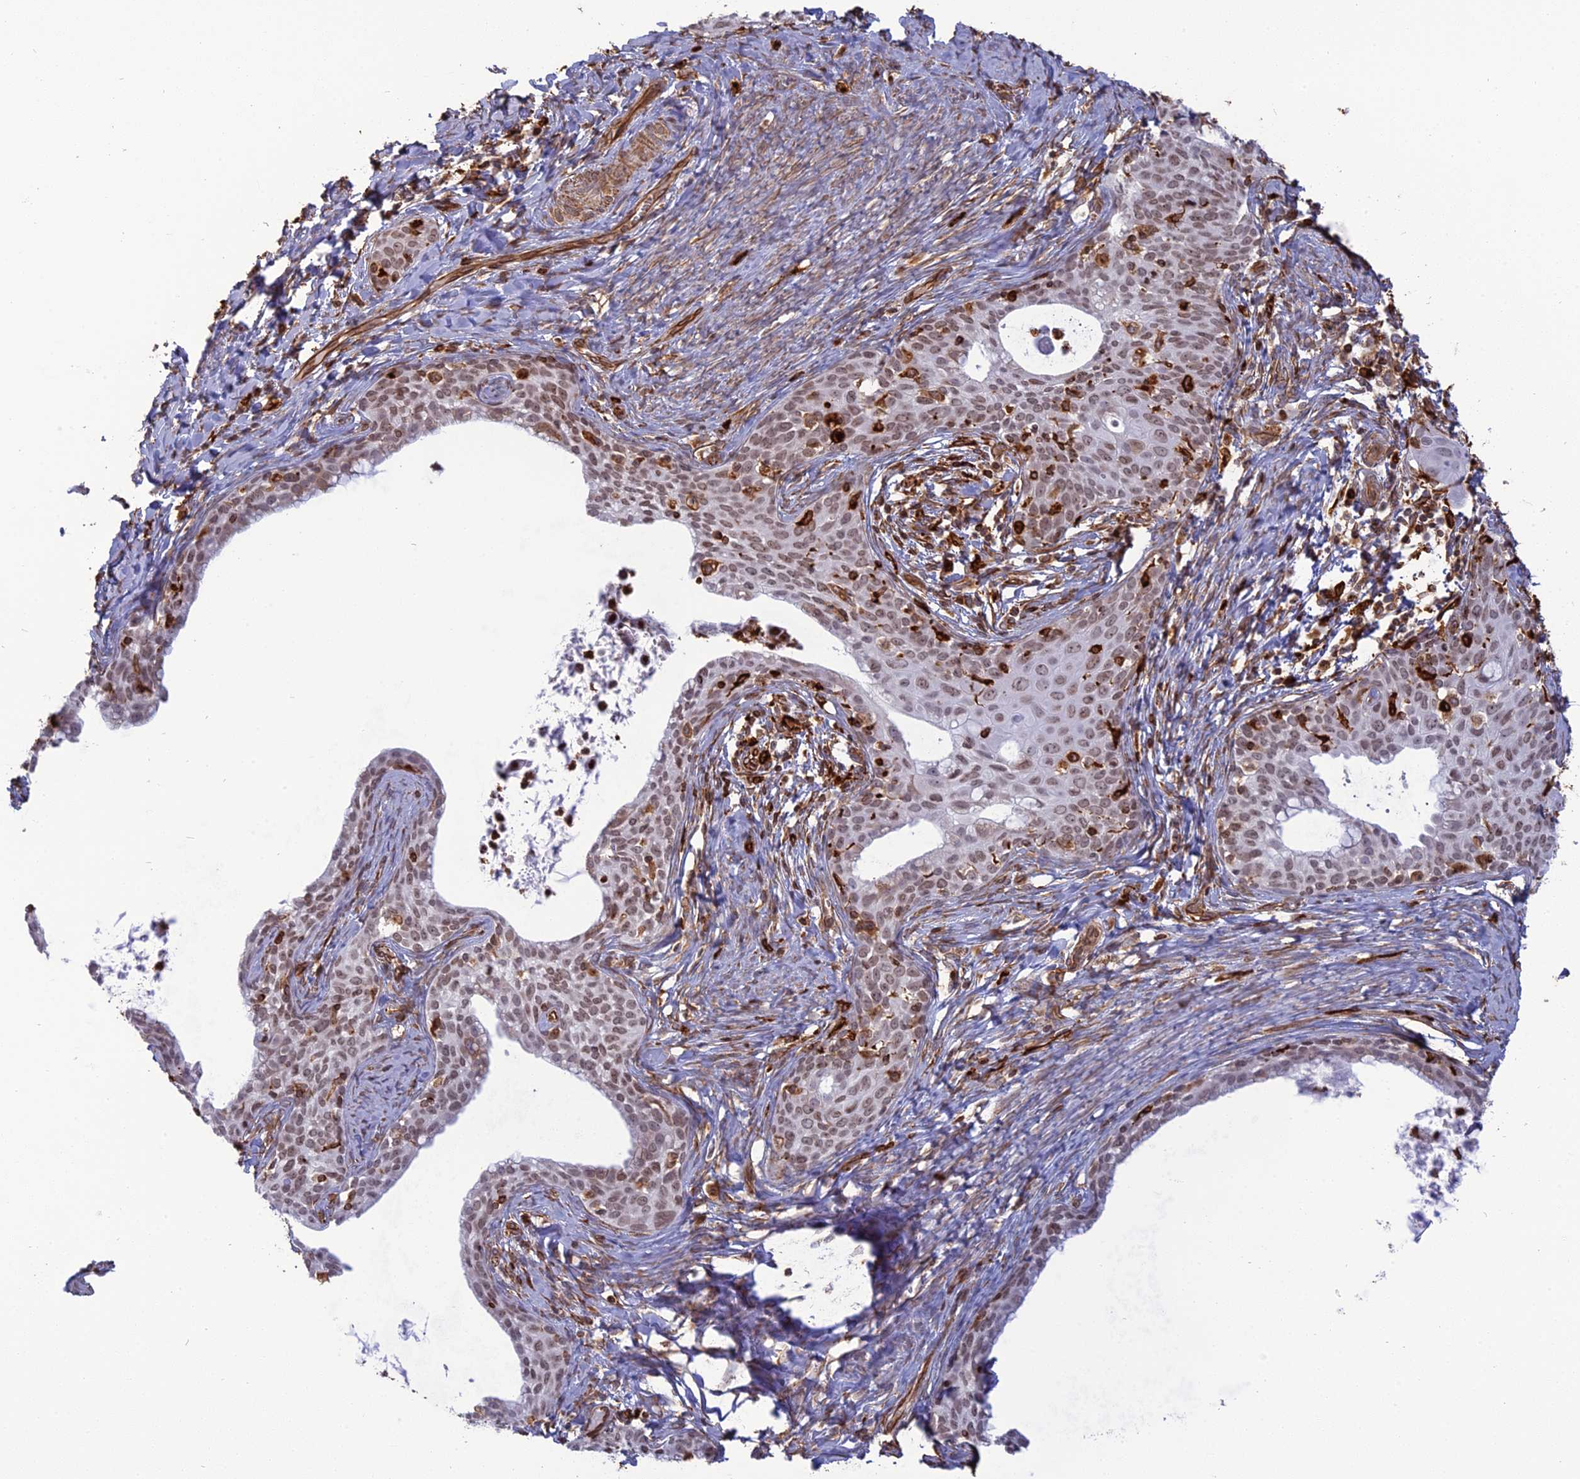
{"staining": {"intensity": "weak", "quantity": "25%-75%", "location": "nuclear"}, "tissue": "cervical cancer", "cell_type": "Tumor cells", "image_type": "cancer", "snomed": [{"axis": "morphology", "description": "Squamous cell carcinoma, NOS"}, {"axis": "topography", "description": "Cervix"}], "caption": "Immunohistochemistry (IHC) photomicrograph of human cervical squamous cell carcinoma stained for a protein (brown), which demonstrates low levels of weak nuclear positivity in approximately 25%-75% of tumor cells.", "gene": "APOBR", "patient": {"sex": "female", "age": 52}}